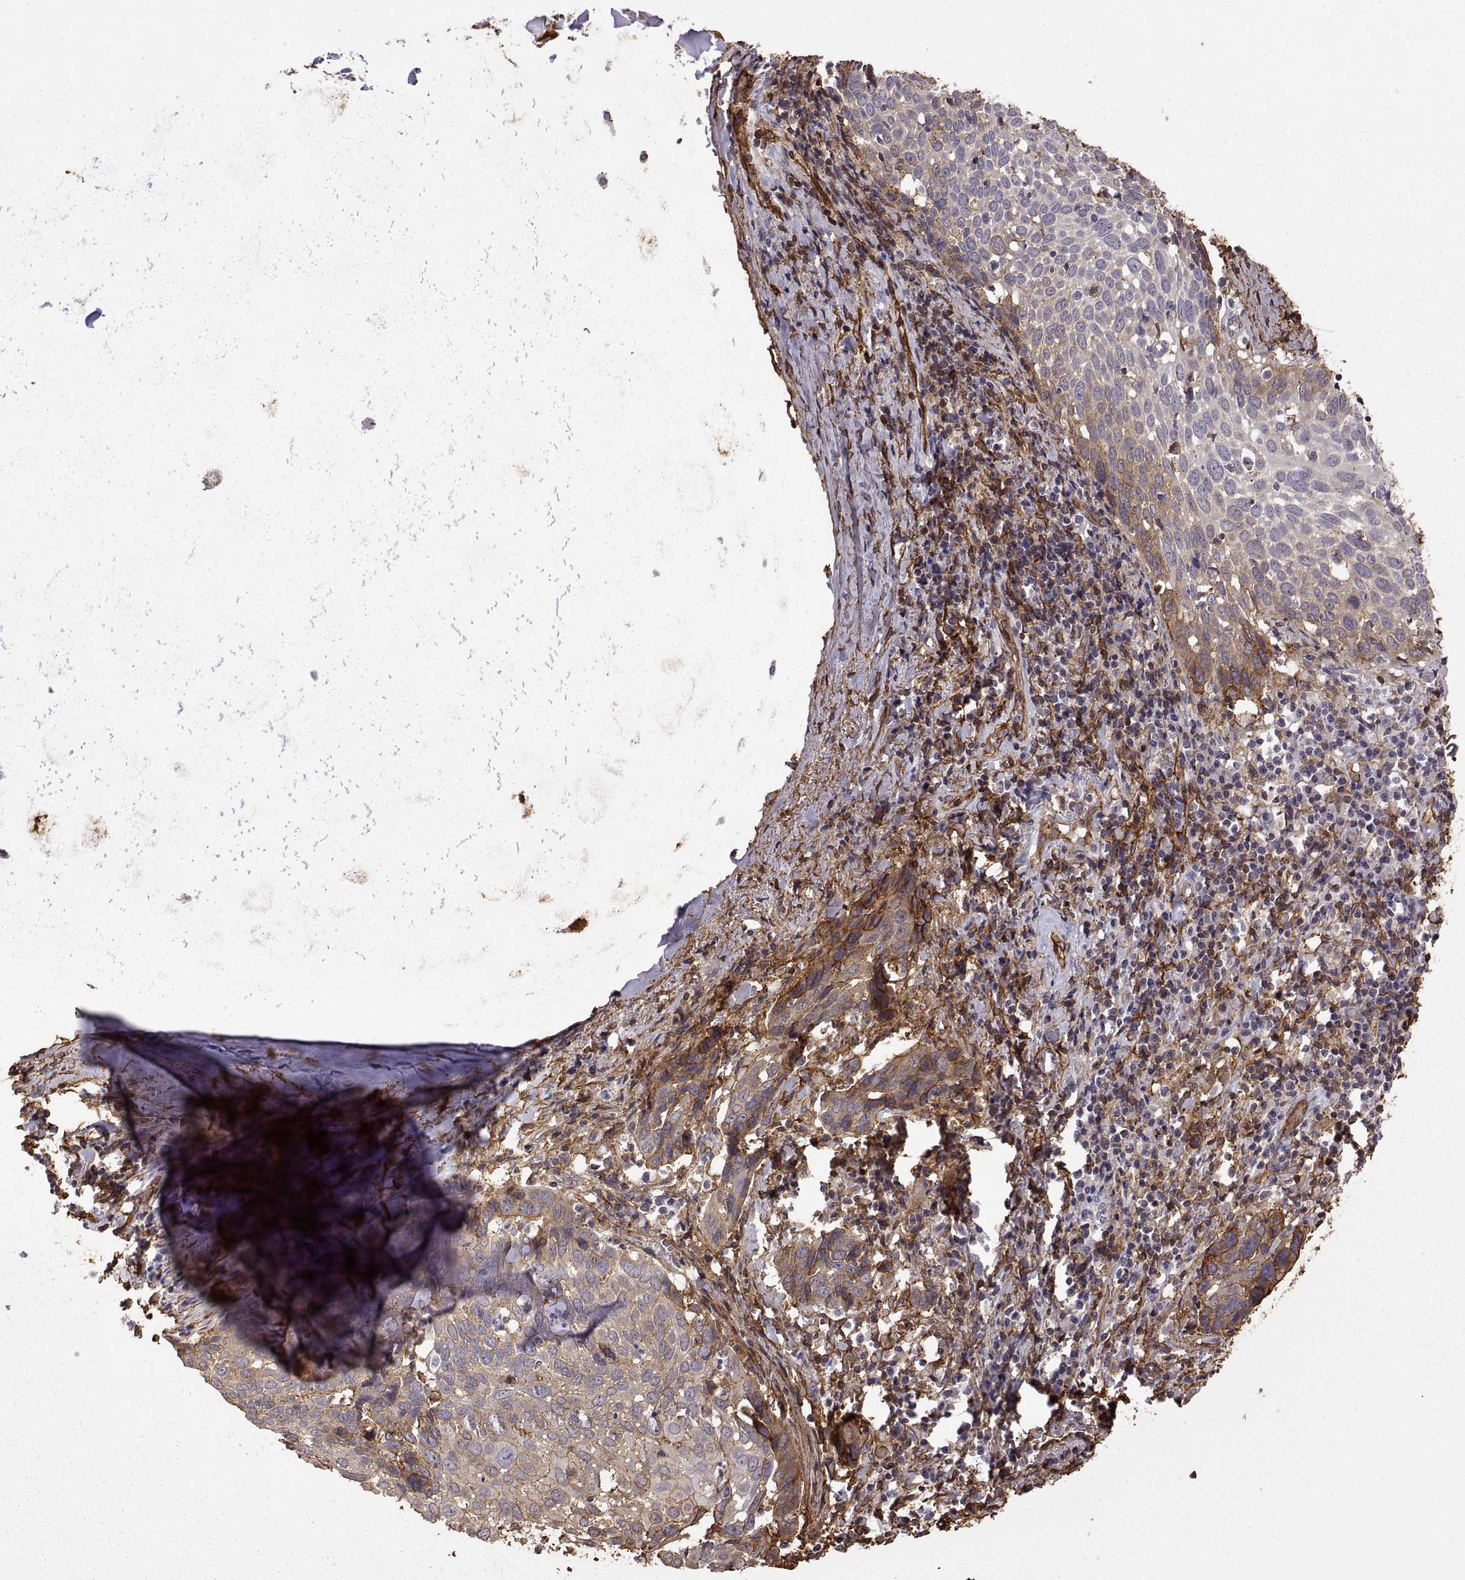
{"staining": {"intensity": "moderate", "quantity": "<25%", "location": "cytoplasmic/membranous"}, "tissue": "lung cancer", "cell_type": "Tumor cells", "image_type": "cancer", "snomed": [{"axis": "morphology", "description": "Squamous cell carcinoma, NOS"}, {"axis": "topography", "description": "Lung"}], "caption": "IHC (DAB (3,3'-diaminobenzidine)) staining of squamous cell carcinoma (lung) shows moderate cytoplasmic/membranous protein expression in about <25% of tumor cells.", "gene": "S100A10", "patient": {"sex": "male", "age": 57}}